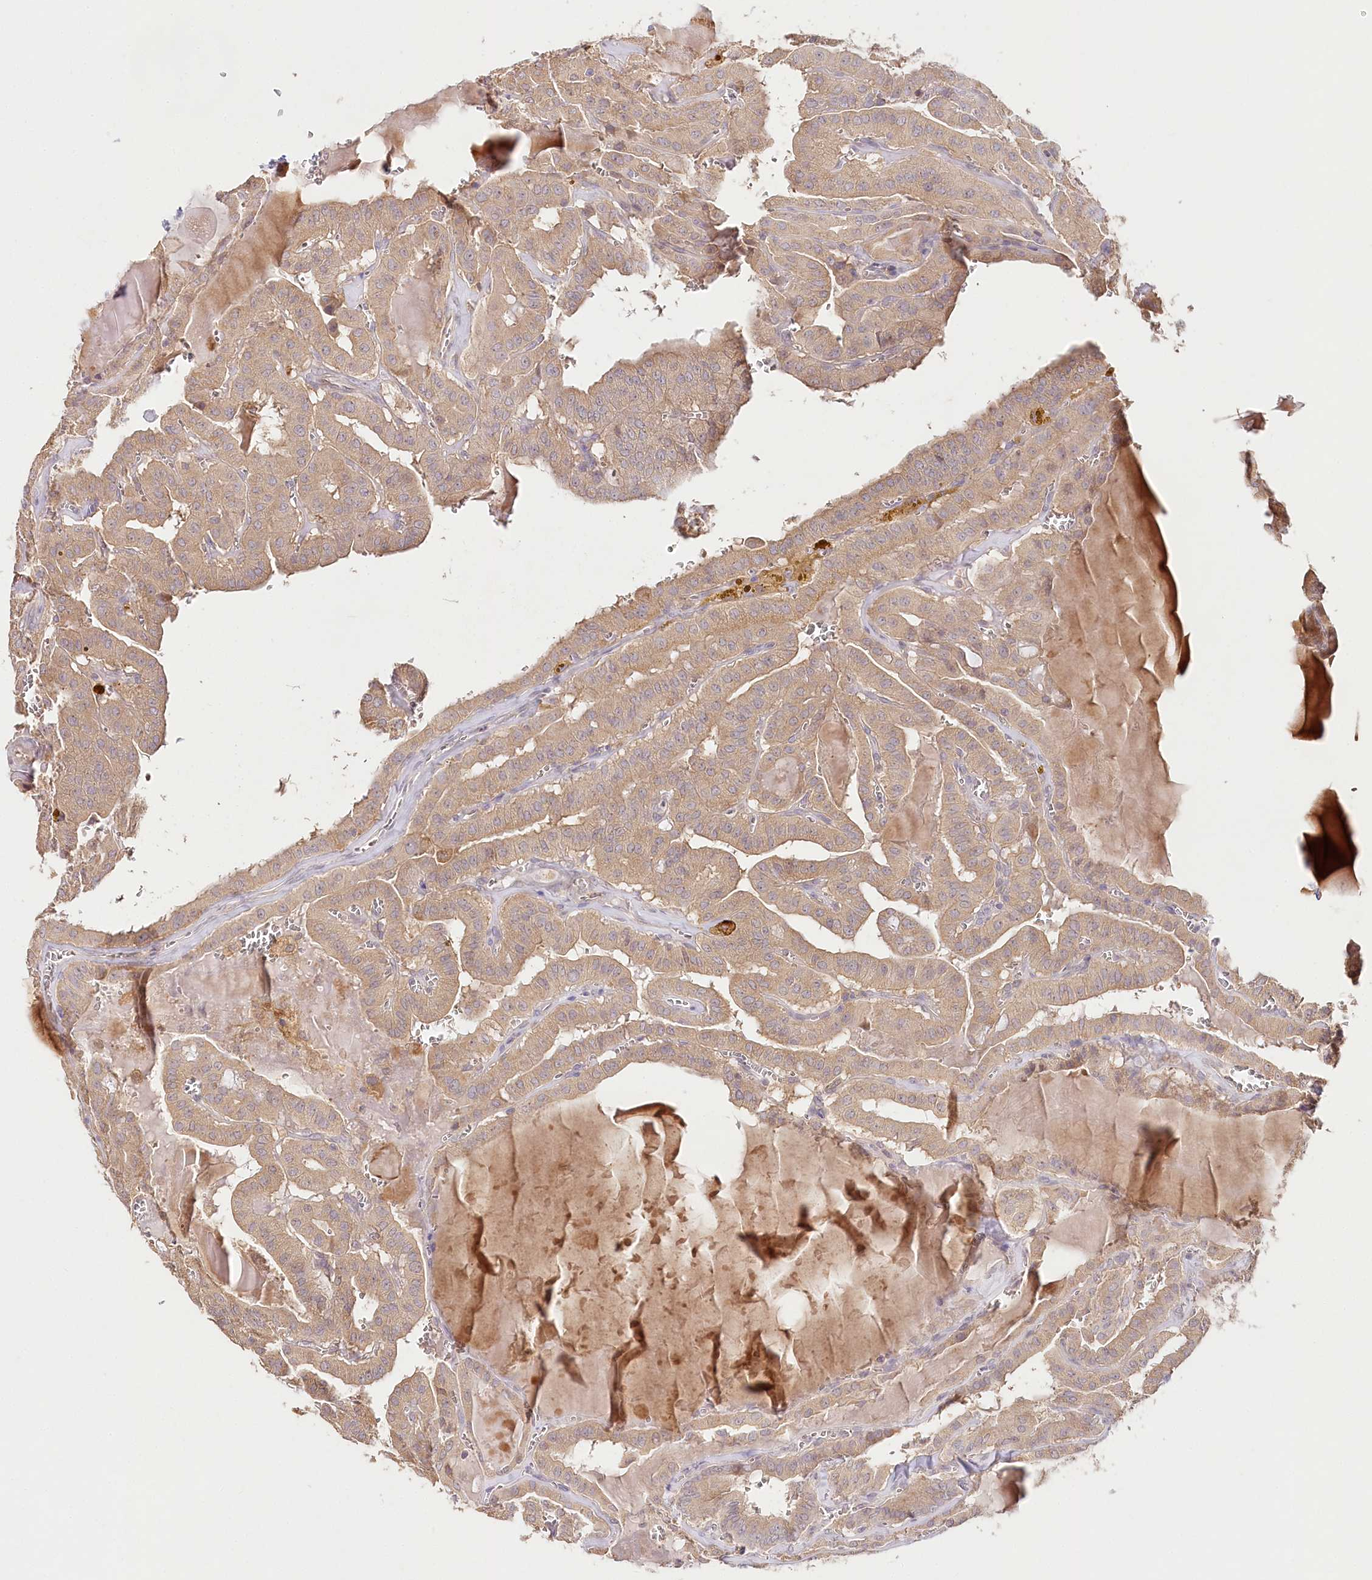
{"staining": {"intensity": "moderate", "quantity": ">75%", "location": "cytoplasmic/membranous"}, "tissue": "thyroid cancer", "cell_type": "Tumor cells", "image_type": "cancer", "snomed": [{"axis": "morphology", "description": "Papillary adenocarcinoma, NOS"}, {"axis": "topography", "description": "Thyroid gland"}], "caption": "Moderate cytoplasmic/membranous expression is seen in approximately >75% of tumor cells in papillary adenocarcinoma (thyroid).", "gene": "DMXL1", "patient": {"sex": "male", "age": 52}}